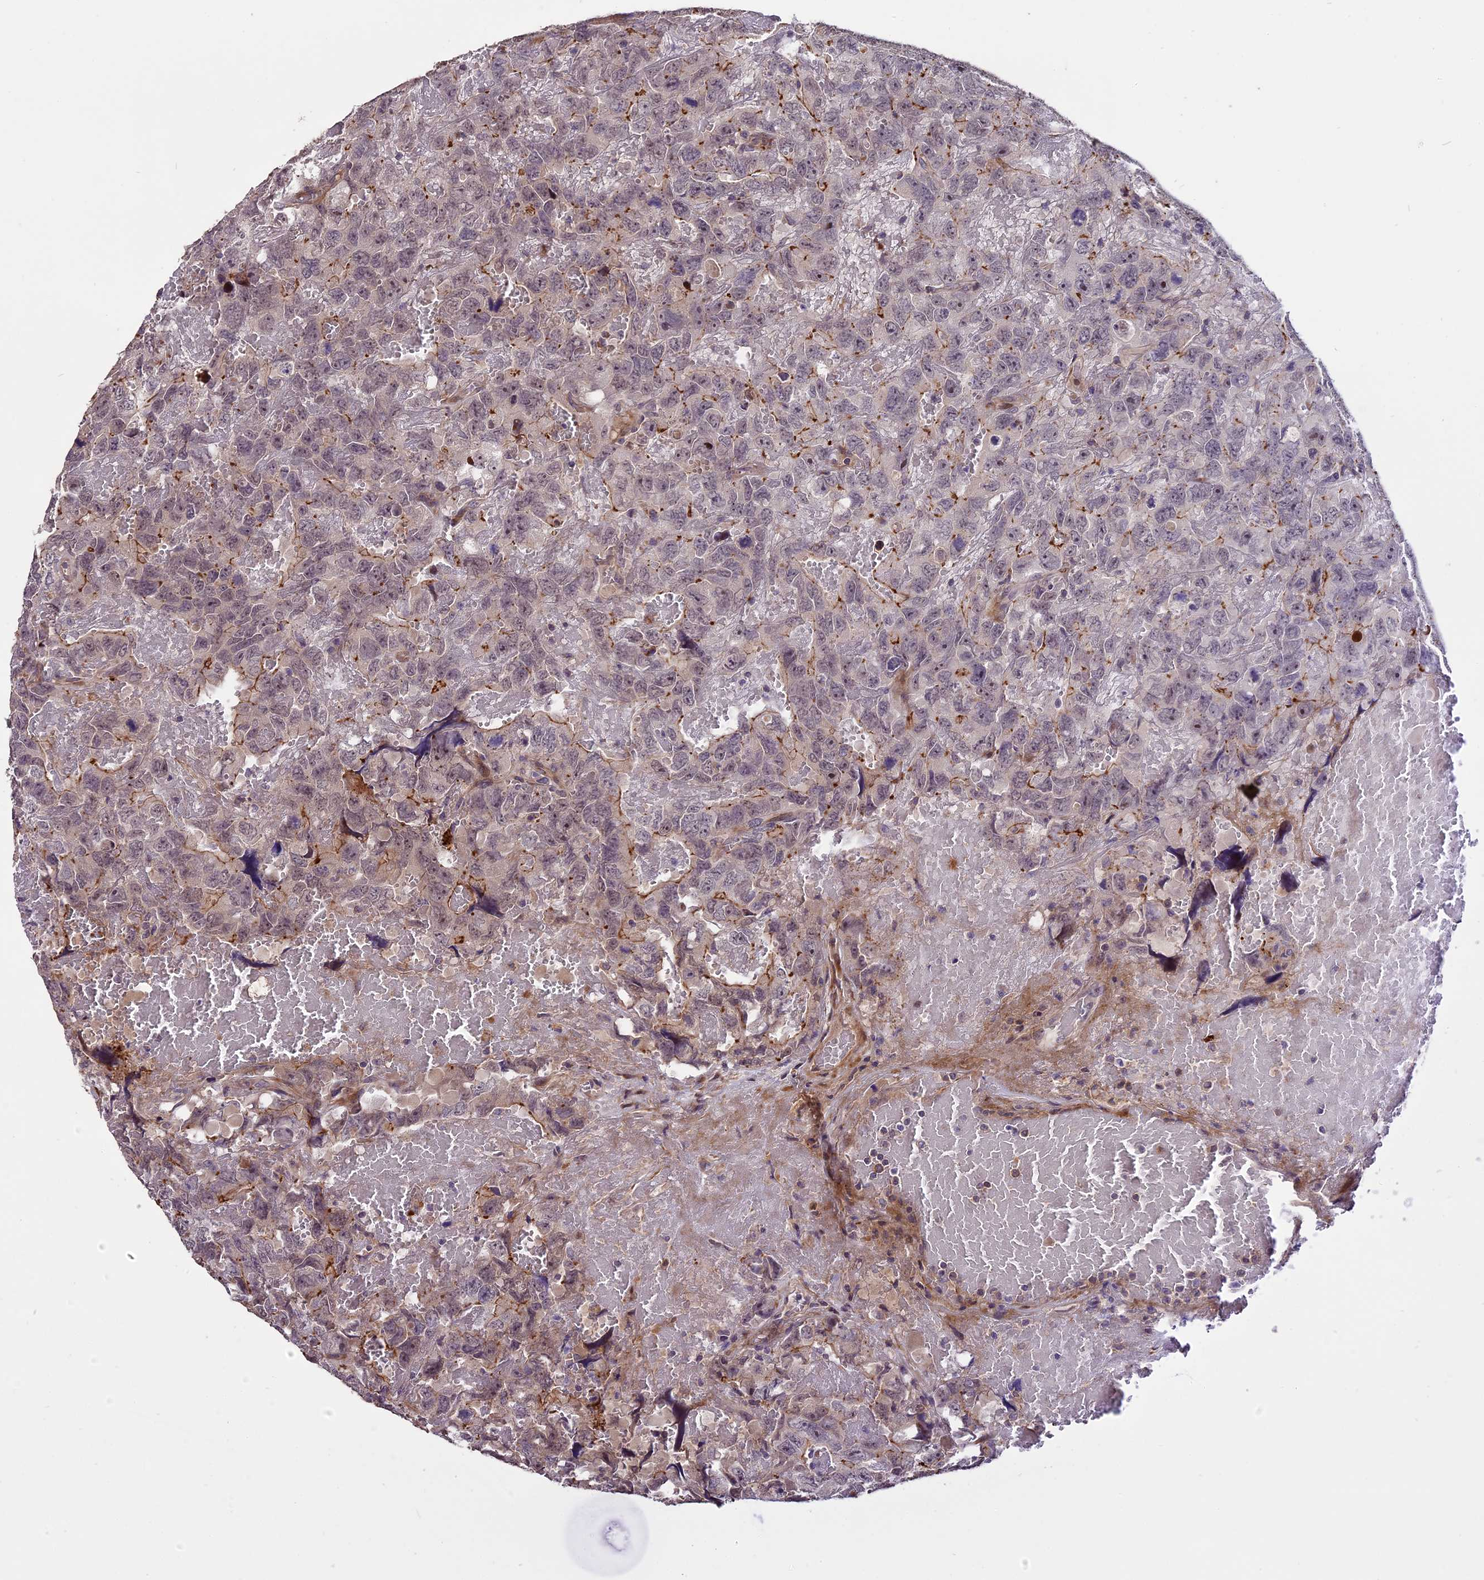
{"staining": {"intensity": "weak", "quantity": "25%-75%", "location": "cytoplasmic/membranous"}, "tissue": "testis cancer", "cell_type": "Tumor cells", "image_type": "cancer", "snomed": [{"axis": "morphology", "description": "Carcinoma, Embryonal, NOS"}, {"axis": "topography", "description": "Testis"}], "caption": "Protein expression analysis of human testis cancer (embryonal carcinoma) reveals weak cytoplasmic/membranous expression in approximately 25%-75% of tumor cells.", "gene": "ENHO", "patient": {"sex": "male", "age": 45}}